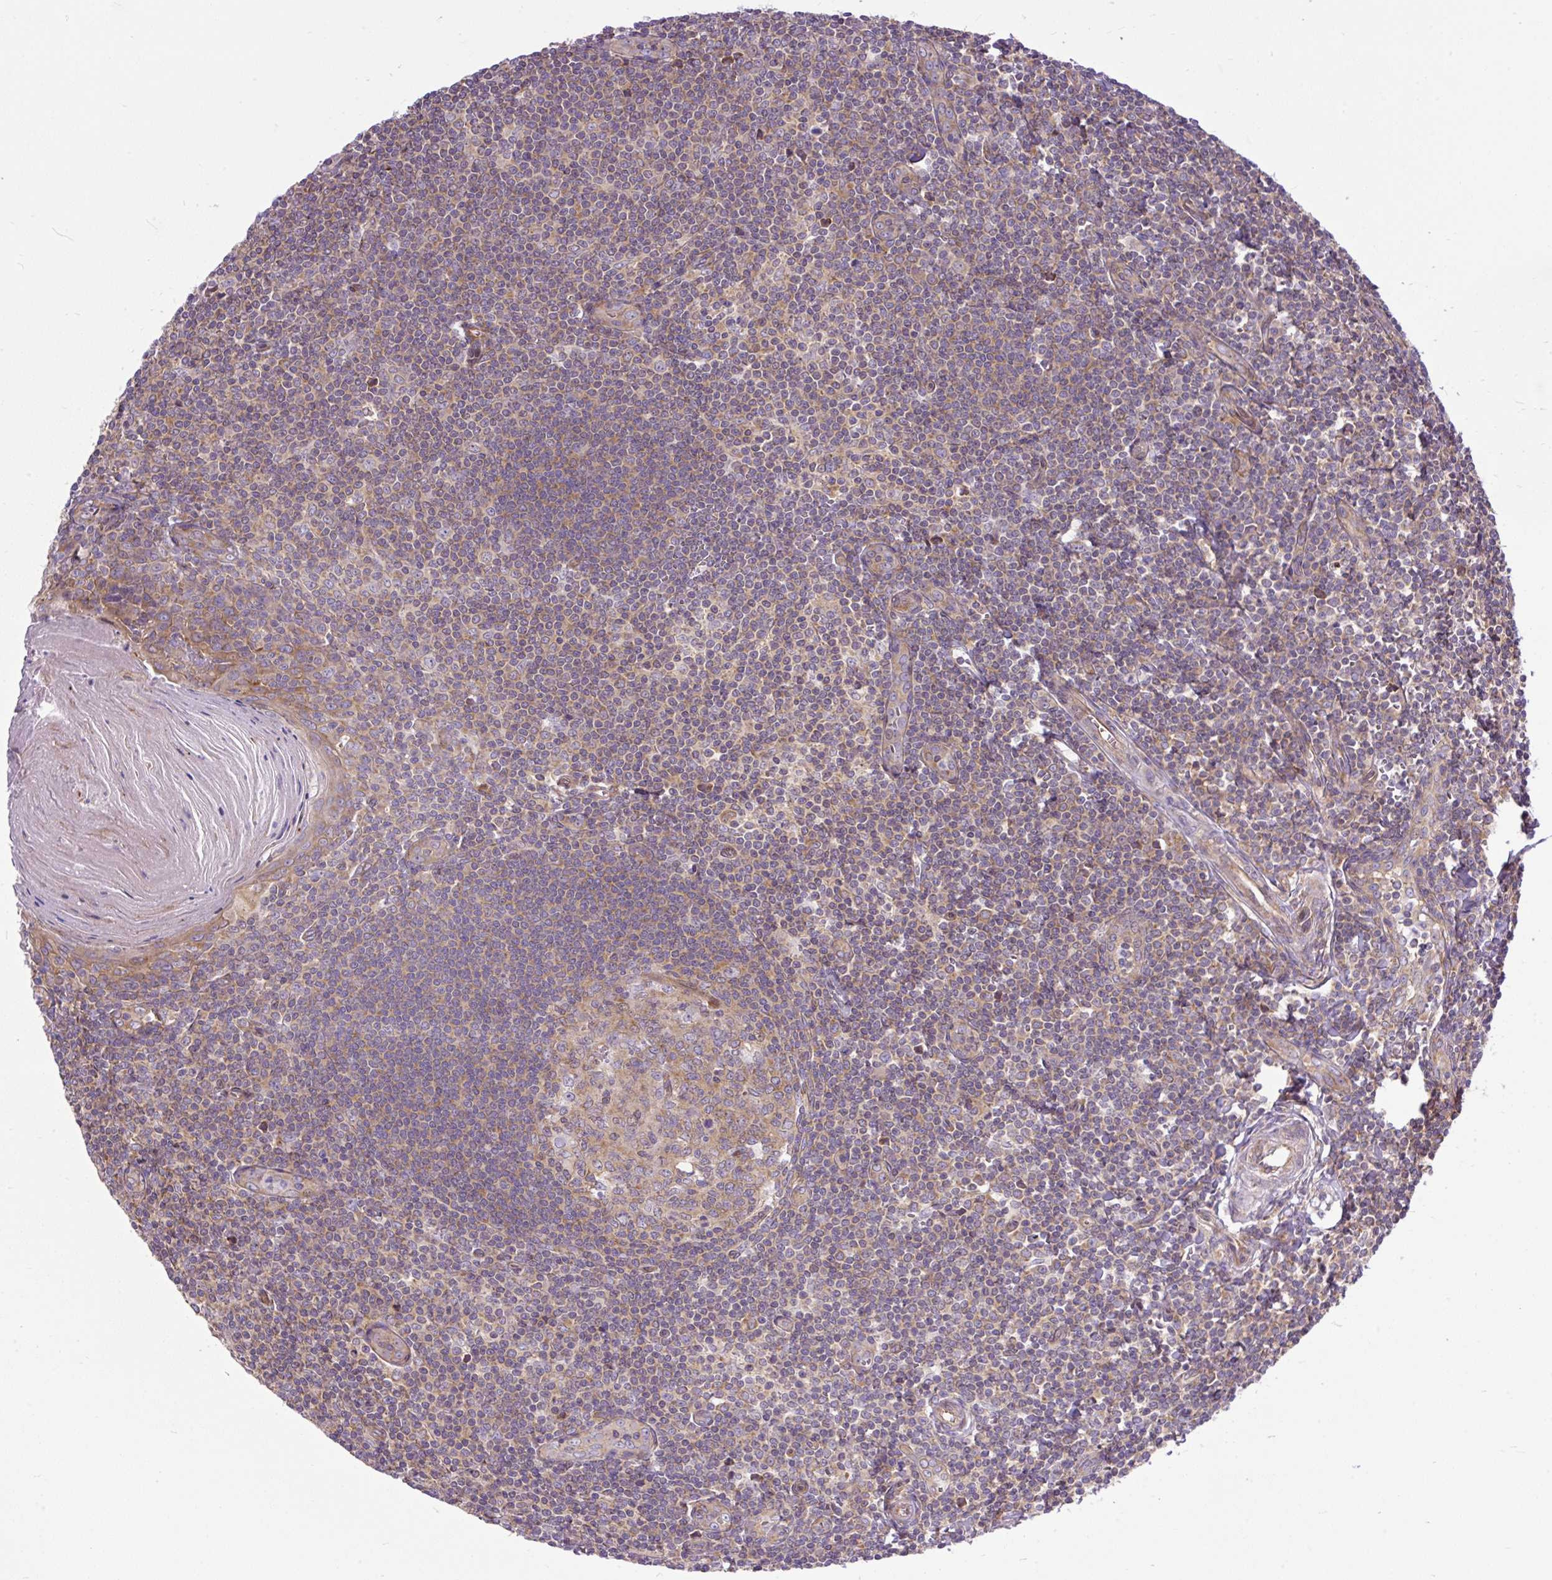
{"staining": {"intensity": "moderate", "quantity": "25%-75%", "location": "cytoplasmic/membranous"}, "tissue": "tonsil", "cell_type": "Germinal center cells", "image_type": "normal", "snomed": [{"axis": "morphology", "description": "Normal tissue, NOS"}, {"axis": "topography", "description": "Tonsil"}], "caption": "High-power microscopy captured an immunohistochemistry (IHC) micrograph of unremarkable tonsil, revealing moderate cytoplasmic/membranous positivity in about 25%-75% of germinal center cells.", "gene": "TRIM17", "patient": {"sex": "male", "age": 27}}